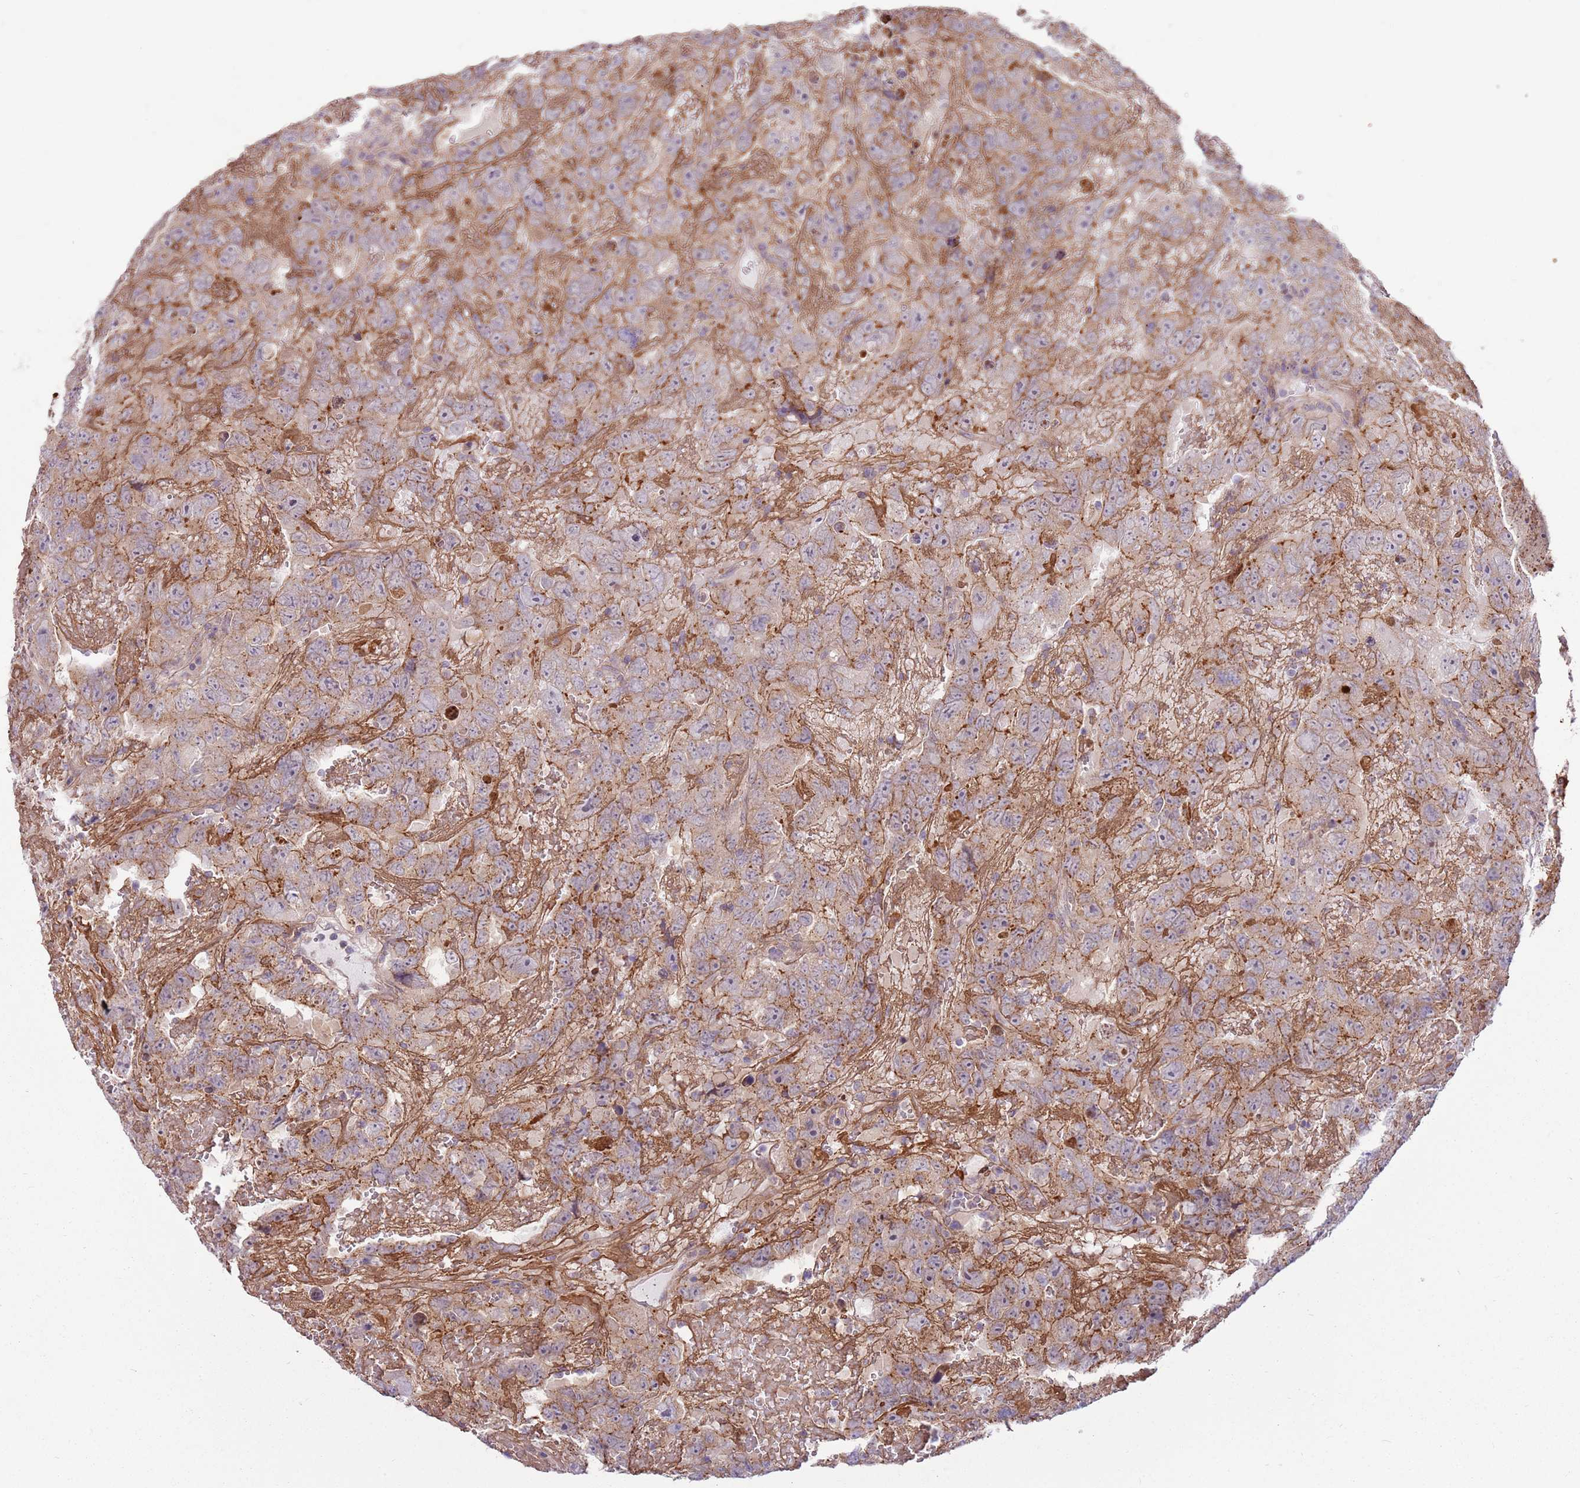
{"staining": {"intensity": "moderate", "quantity": "25%-75%", "location": "cytoplasmic/membranous"}, "tissue": "testis cancer", "cell_type": "Tumor cells", "image_type": "cancer", "snomed": [{"axis": "morphology", "description": "Carcinoma, Embryonal, NOS"}, {"axis": "topography", "description": "Testis"}], "caption": "This is a histology image of immunohistochemistry staining of testis embryonal carcinoma, which shows moderate staining in the cytoplasmic/membranous of tumor cells.", "gene": "SPATA31D1", "patient": {"sex": "male", "age": 45}}